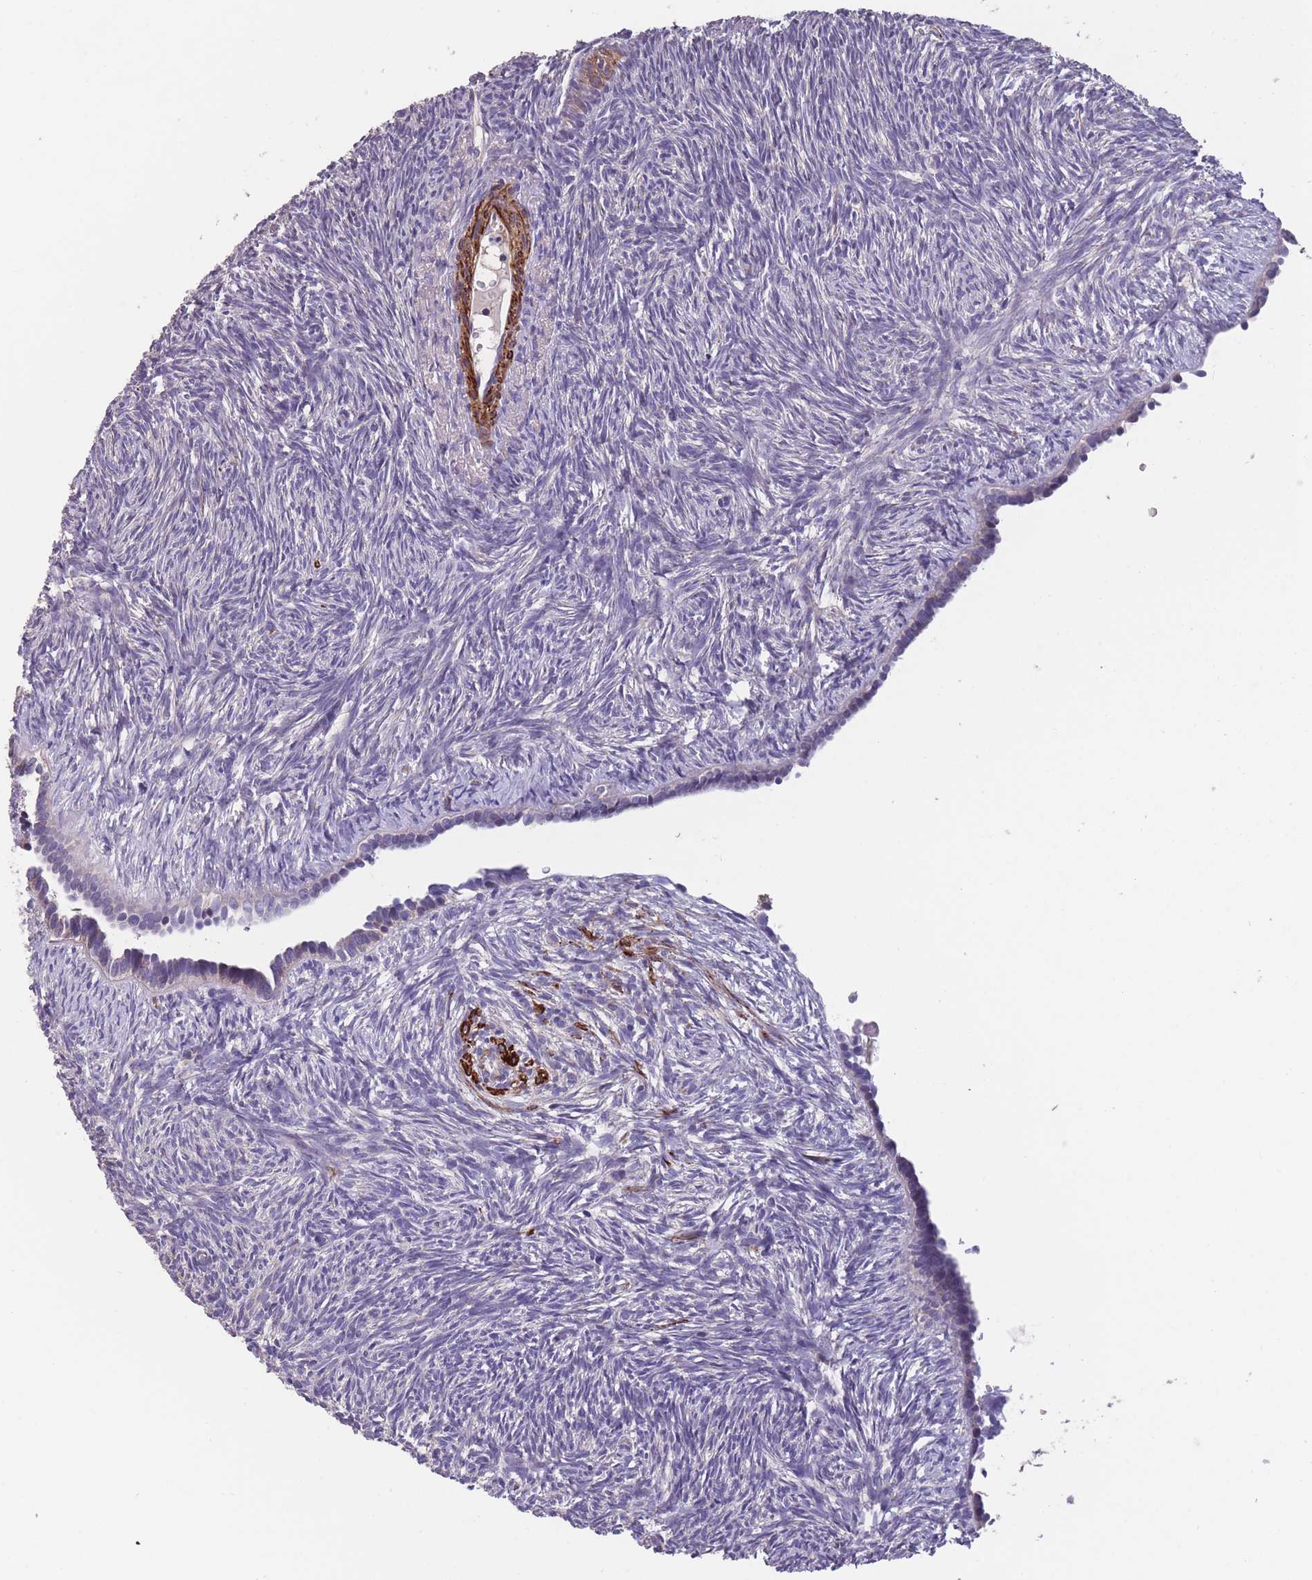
{"staining": {"intensity": "weak", "quantity": ">75%", "location": "cytoplasmic/membranous"}, "tissue": "ovary", "cell_type": "Follicle cells", "image_type": "normal", "snomed": [{"axis": "morphology", "description": "Normal tissue, NOS"}, {"axis": "topography", "description": "Ovary"}], "caption": "Human ovary stained with a brown dye displays weak cytoplasmic/membranous positive positivity in approximately >75% of follicle cells.", "gene": "TOMM40L", "patient": {"sex": "female", "age": 51}}